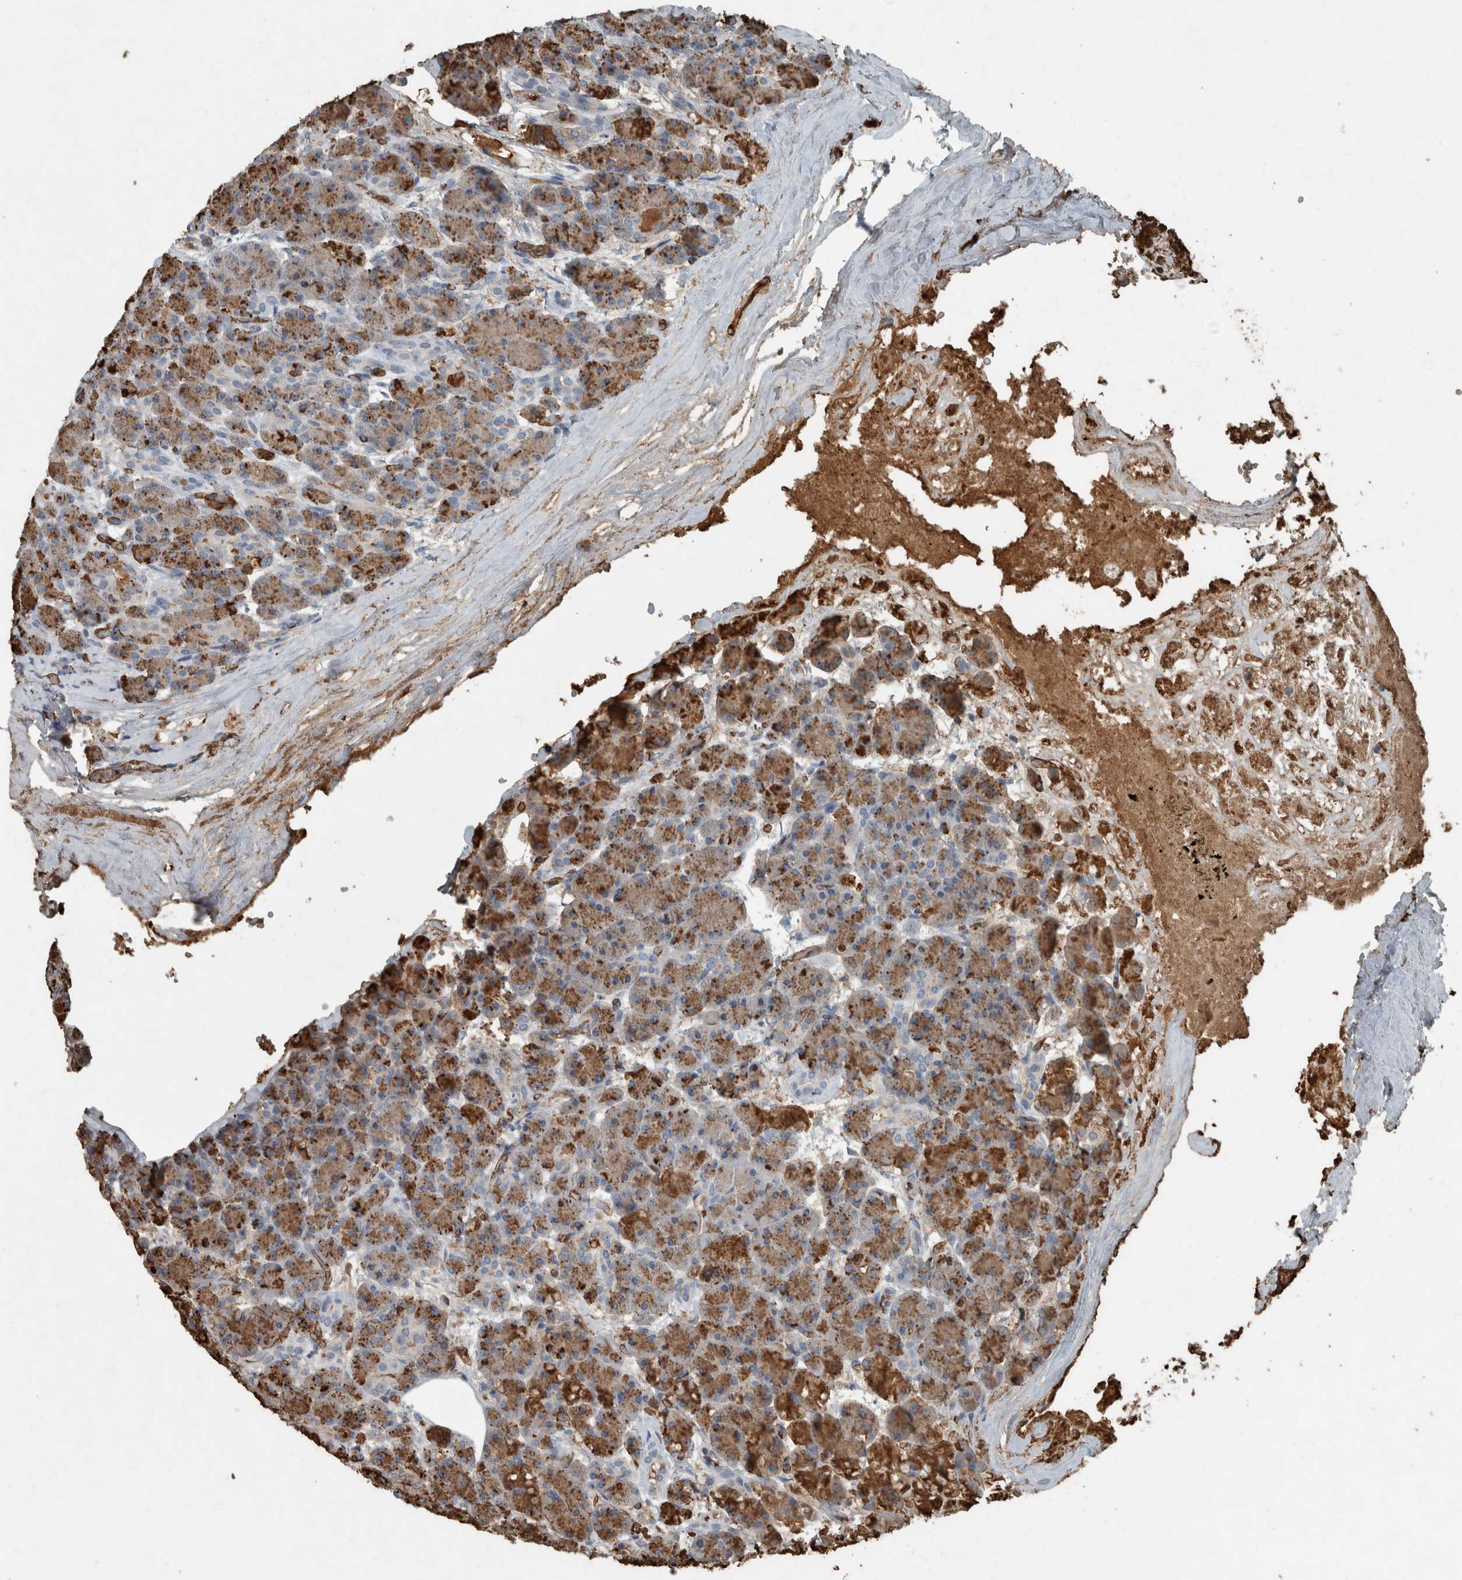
{"staining": {"intensity": "moderate", "quantity": ">75%", "location": "cytoplasmic/membranous"}, "tissue": "pancreas", "cell_type": "Exocrine glandular cells", "image_type": "normal", "snomed": [{"axis": "morphology", "description": "Normal tissue, NOS"}, {"axis": "topography", "description": "Pancreas"}], "caption": "Pancreas stained for a protein demonstrates moderate cytoplasmic/membranous positivity in exocrine glandular cells. (DAB IHC, brown staining for protein, blue staining for nuclei).", "gene": "LBP", "patient": {"sex": "male", "age": 63}}